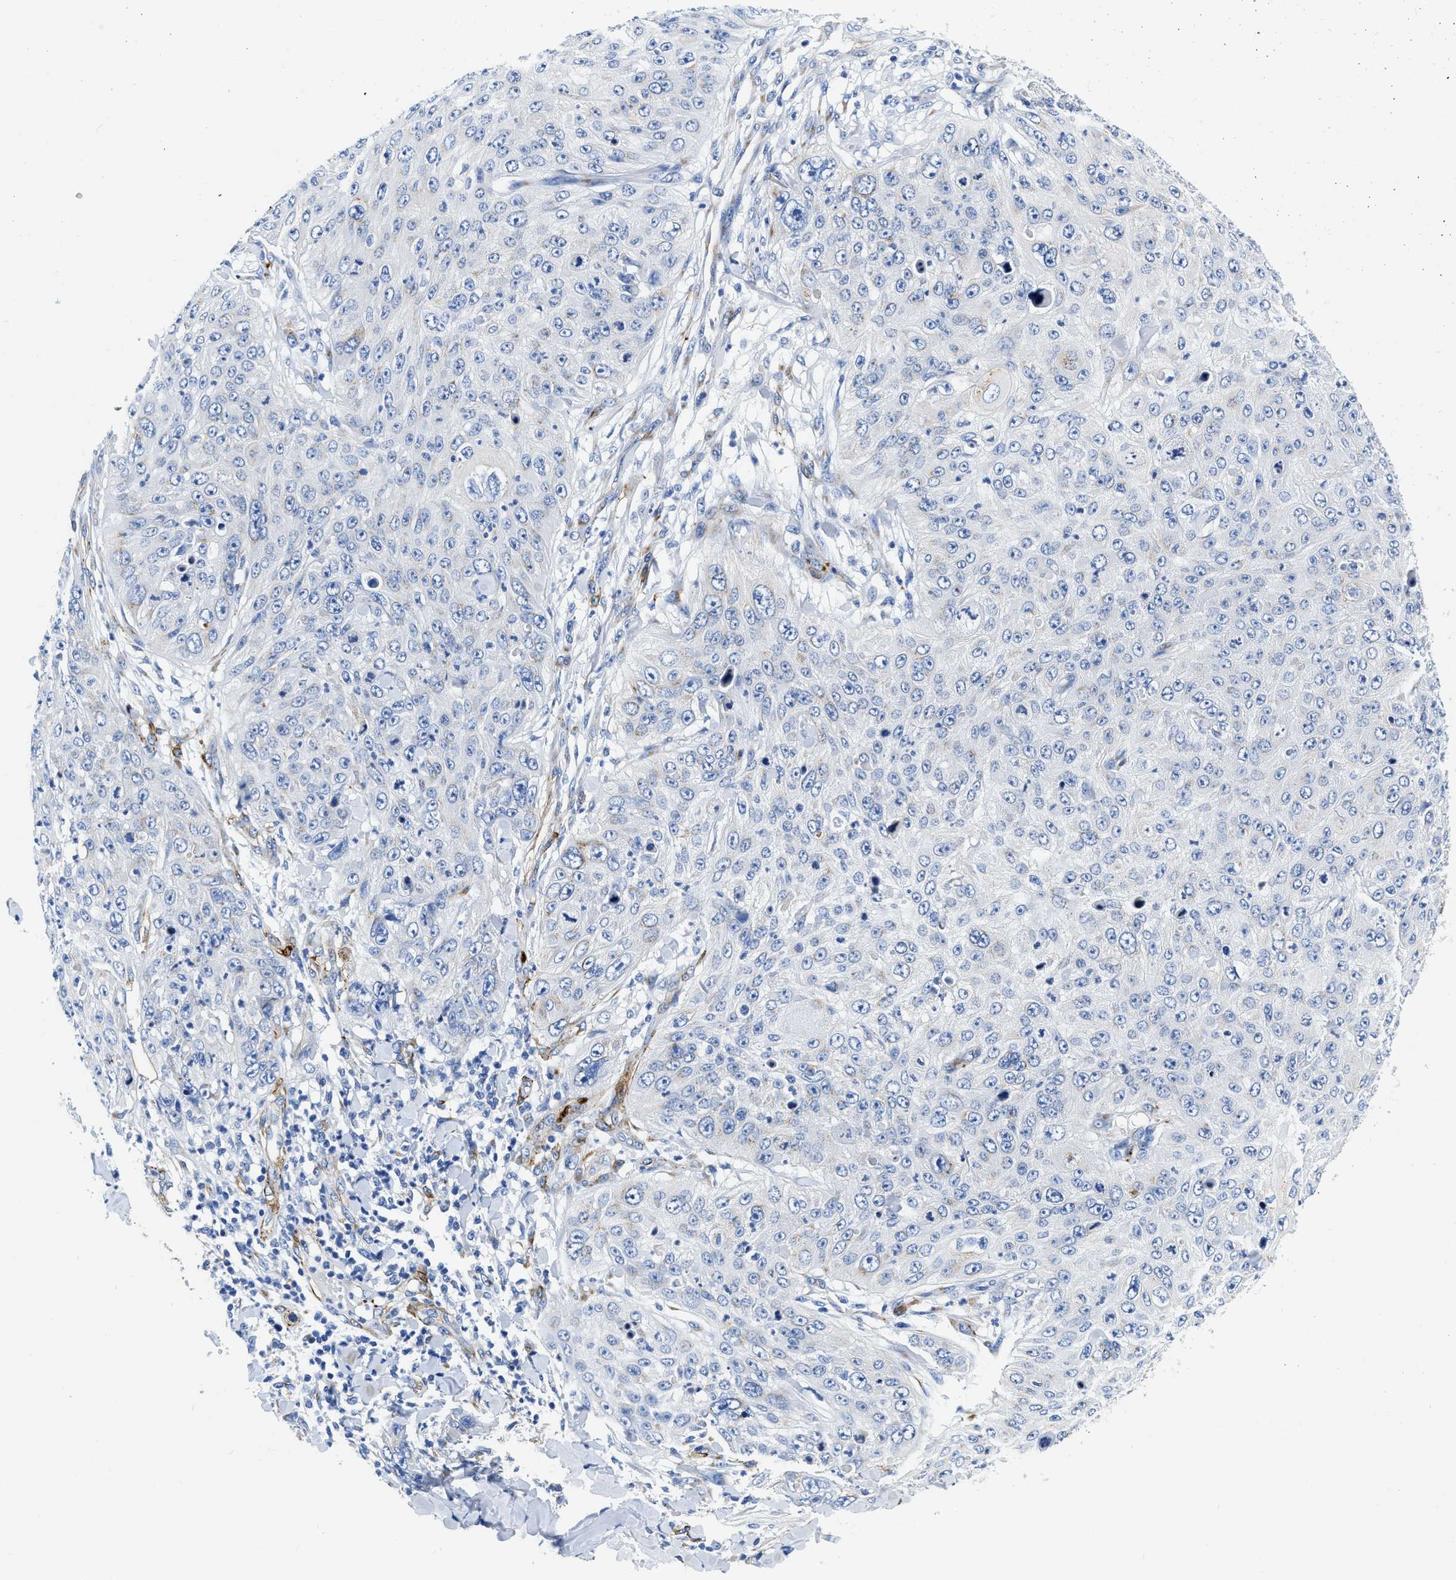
{"staining": {"intensity": "negative", "quantity": "none", "location": "none"}, "tissue": "skin cancer", "cell_type": "Tumor cells", "image_type": "cancer", "snomed": [{"axis": "morphology", "description": "Squamous cell carcinoma, NOS"}, {"axis": "topography", "description": "Skin"}], "caption": "Squamous cell carcinoma (skin) was stained to show a protein in brown. There is no significant expression in tumor cells. (DAB immunohistochemistry (IHC), high magnification).", "gene": "TVP23B", "patient": {"sex": "female", "age": 80}}